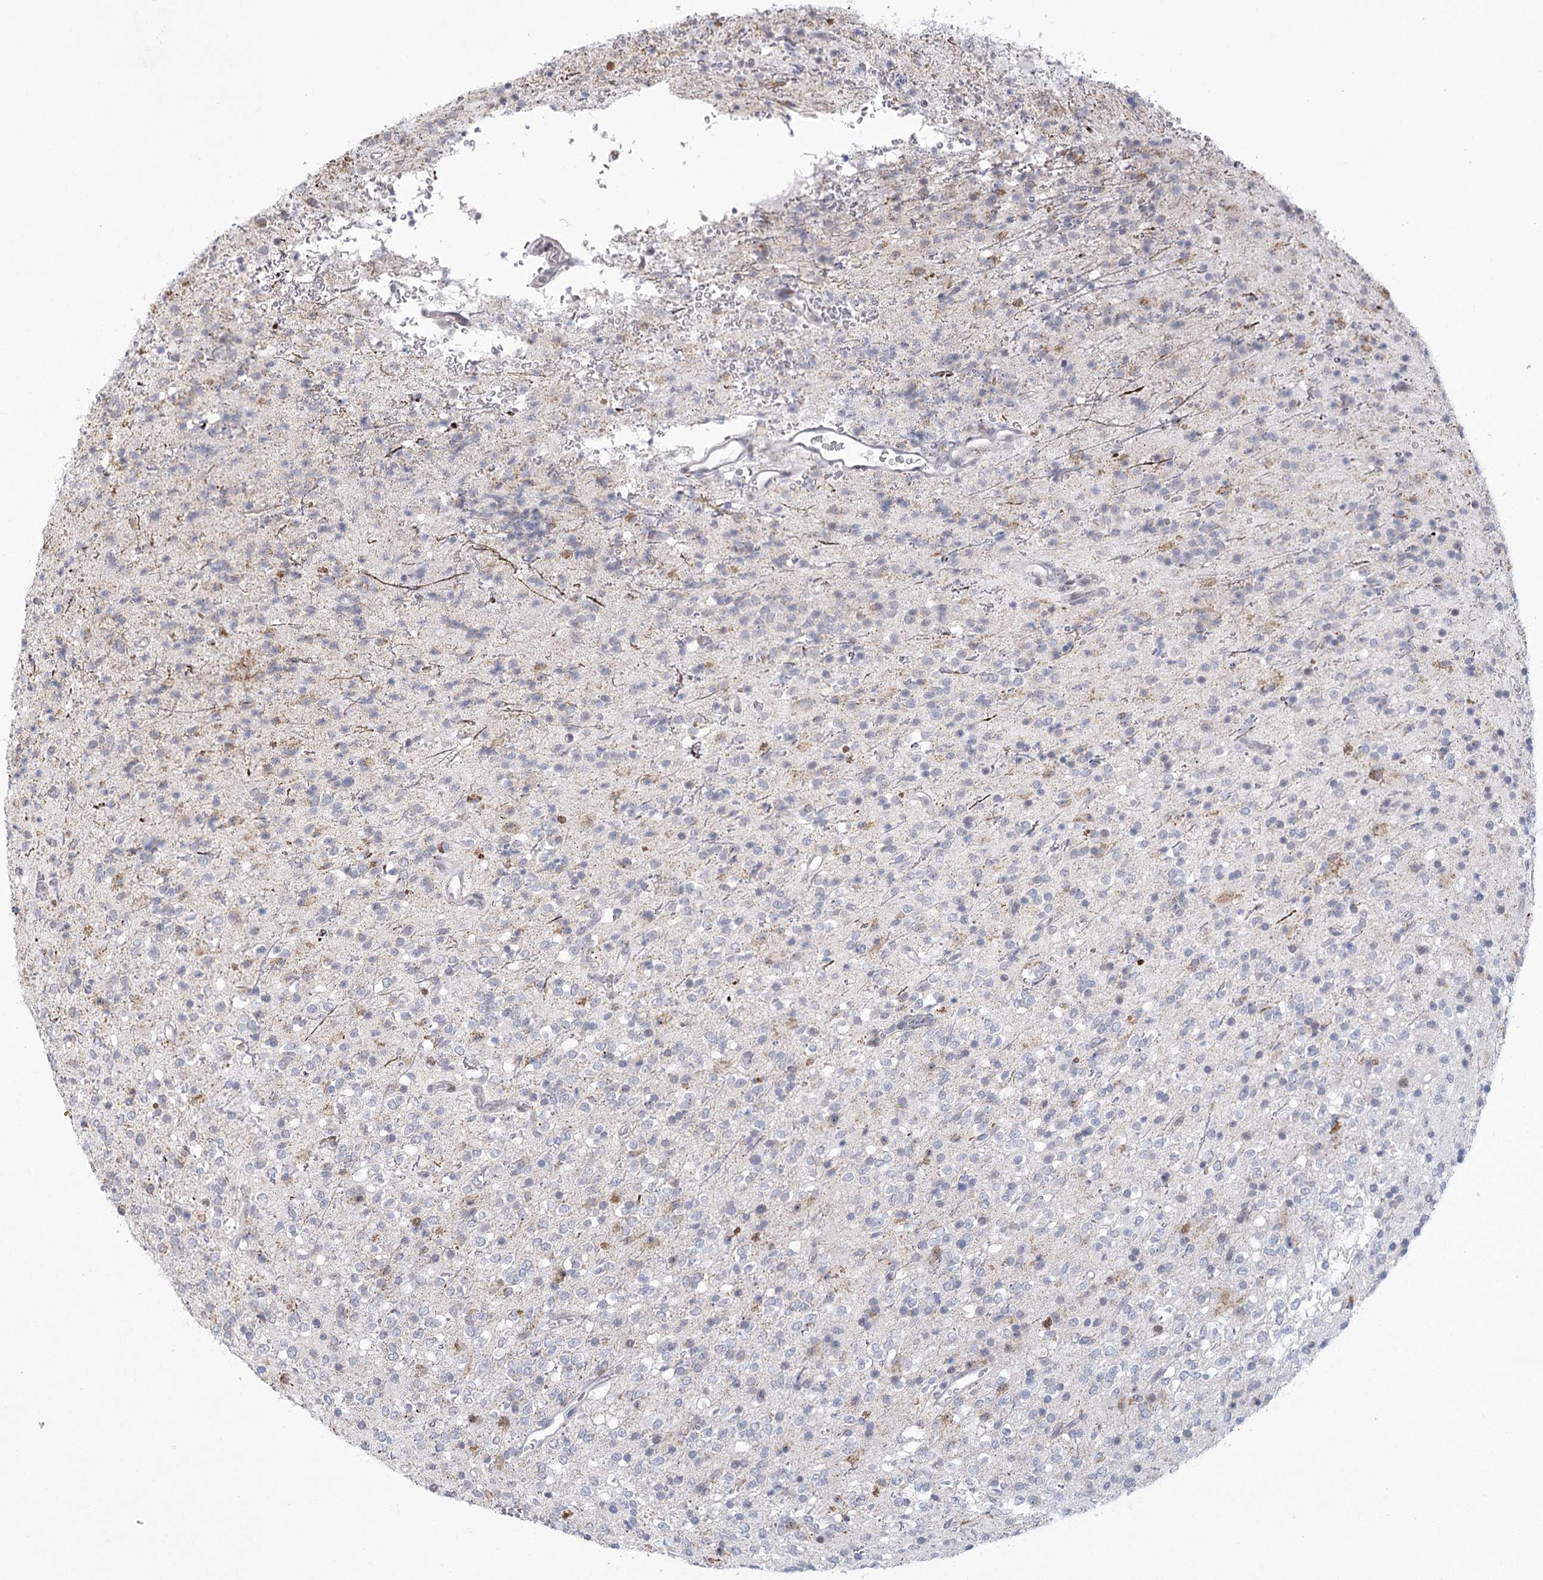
{"staining": {"intensity": "negative", "quantity": "none", "location": "none"}, "tissue": "glioma", "cell_type": "Tumor cells", "image_type": "cancer", "snomed": [{"axis": "morphology", "description": "Glioma, malignant, High grade"}, {"axis": "topography", "description": "Brain"}], "caption": "DAB immunohistochemical staining of malignant glioma (high-grade) displays no significant positivity in tumor cells.", "gene": "CIB4", "patient": {"sex": "male", "age": 34}}